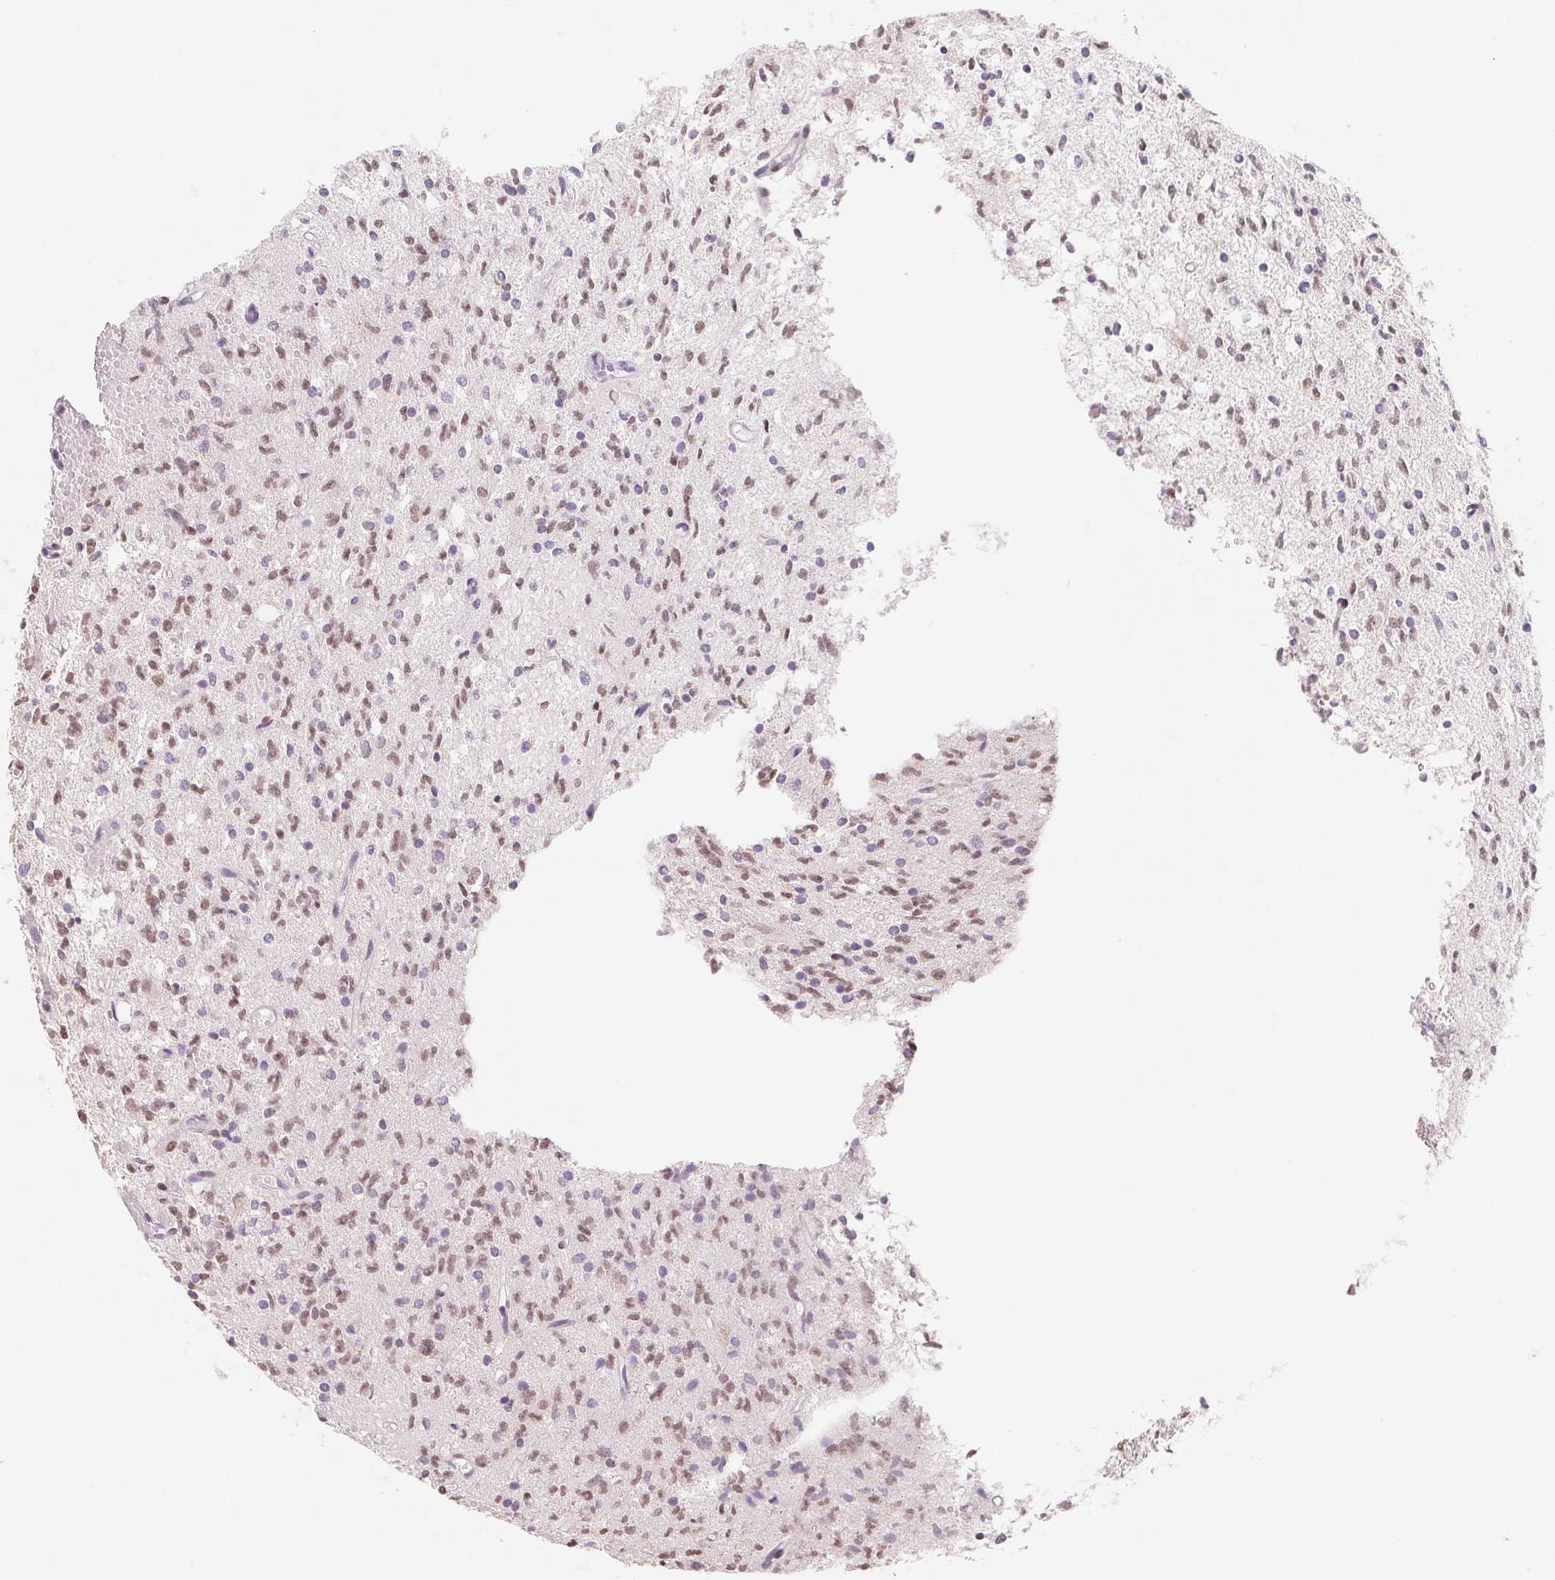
{"staining": {"intensity": "moderate", "quantity": "25%-75%", "location": "nuclear"}, "tissue": "glioma", "cell_type": "Tumor cells", "image_type": "cancer", "snomed": [{"axis": "morphology", "description": "Glioma, malignant, Low grade"}, {"axis": "topography", "description": "Brain"}], "caption": "Protein expression analysis of human glioma reveals moderate nuclear positivity in about 25%-75% of tumor cells.", "gene": "SMARCD3", "patient": {"sex": "male", "age": 64}}